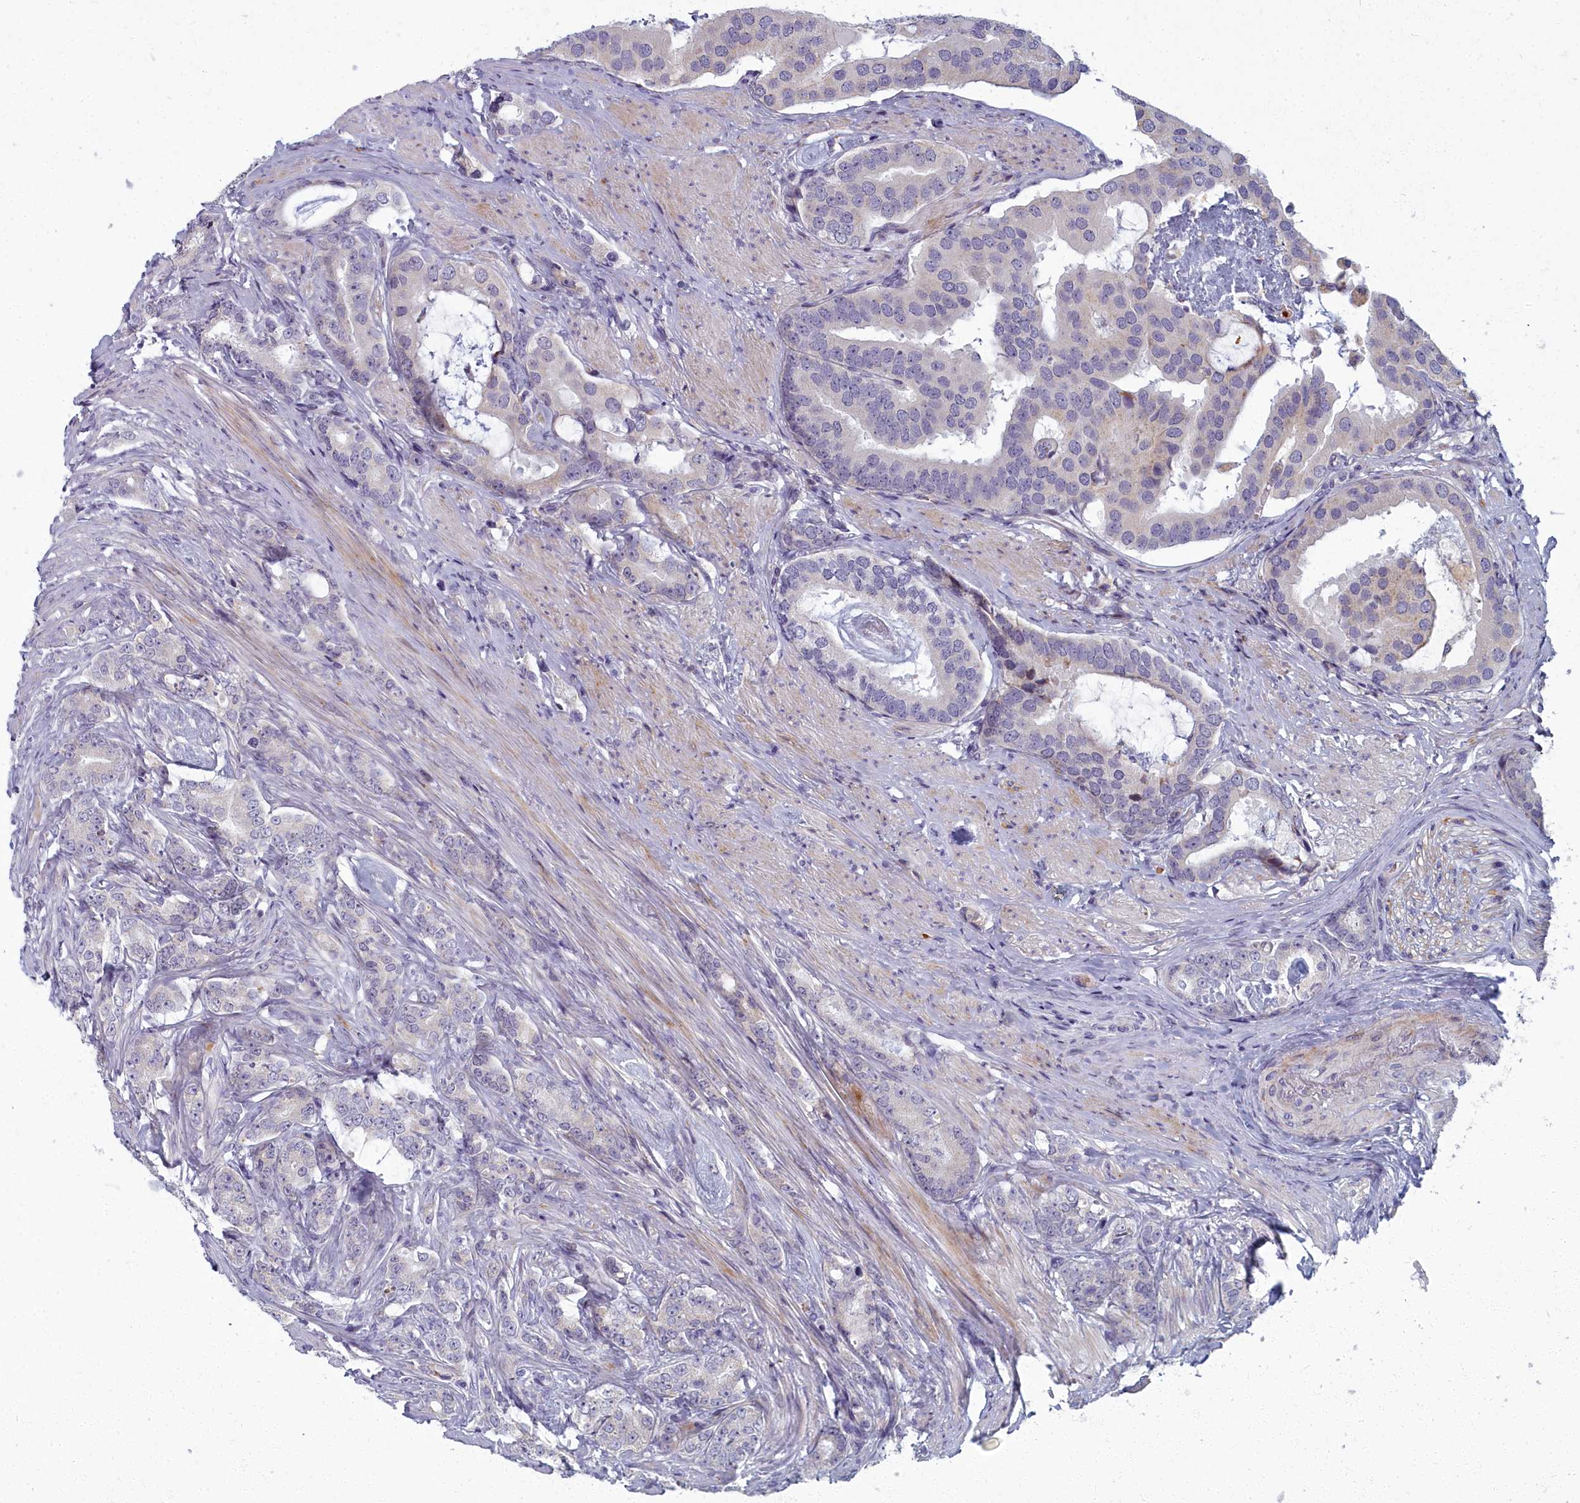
{"staining": {"intensity": "negative", "quantity": "none", "location": "none"}, "tissue": "prostate cancer", "cell_type": "Tumor cells", "image_type": "cancer", "snomed": [{"axis": "morphology", "description": "Adenocarcinoma, Low grade"}, {"axis": "topography", "description": "Prostate"}], "caption": "Human prostate low-grade adenocarcinoma stained for a protein using immunohistochemistry (IHC) exhibits no positivity in tumor cells.", "gene": "ARL15", "patient": {"sex": "male", "age": 71}}